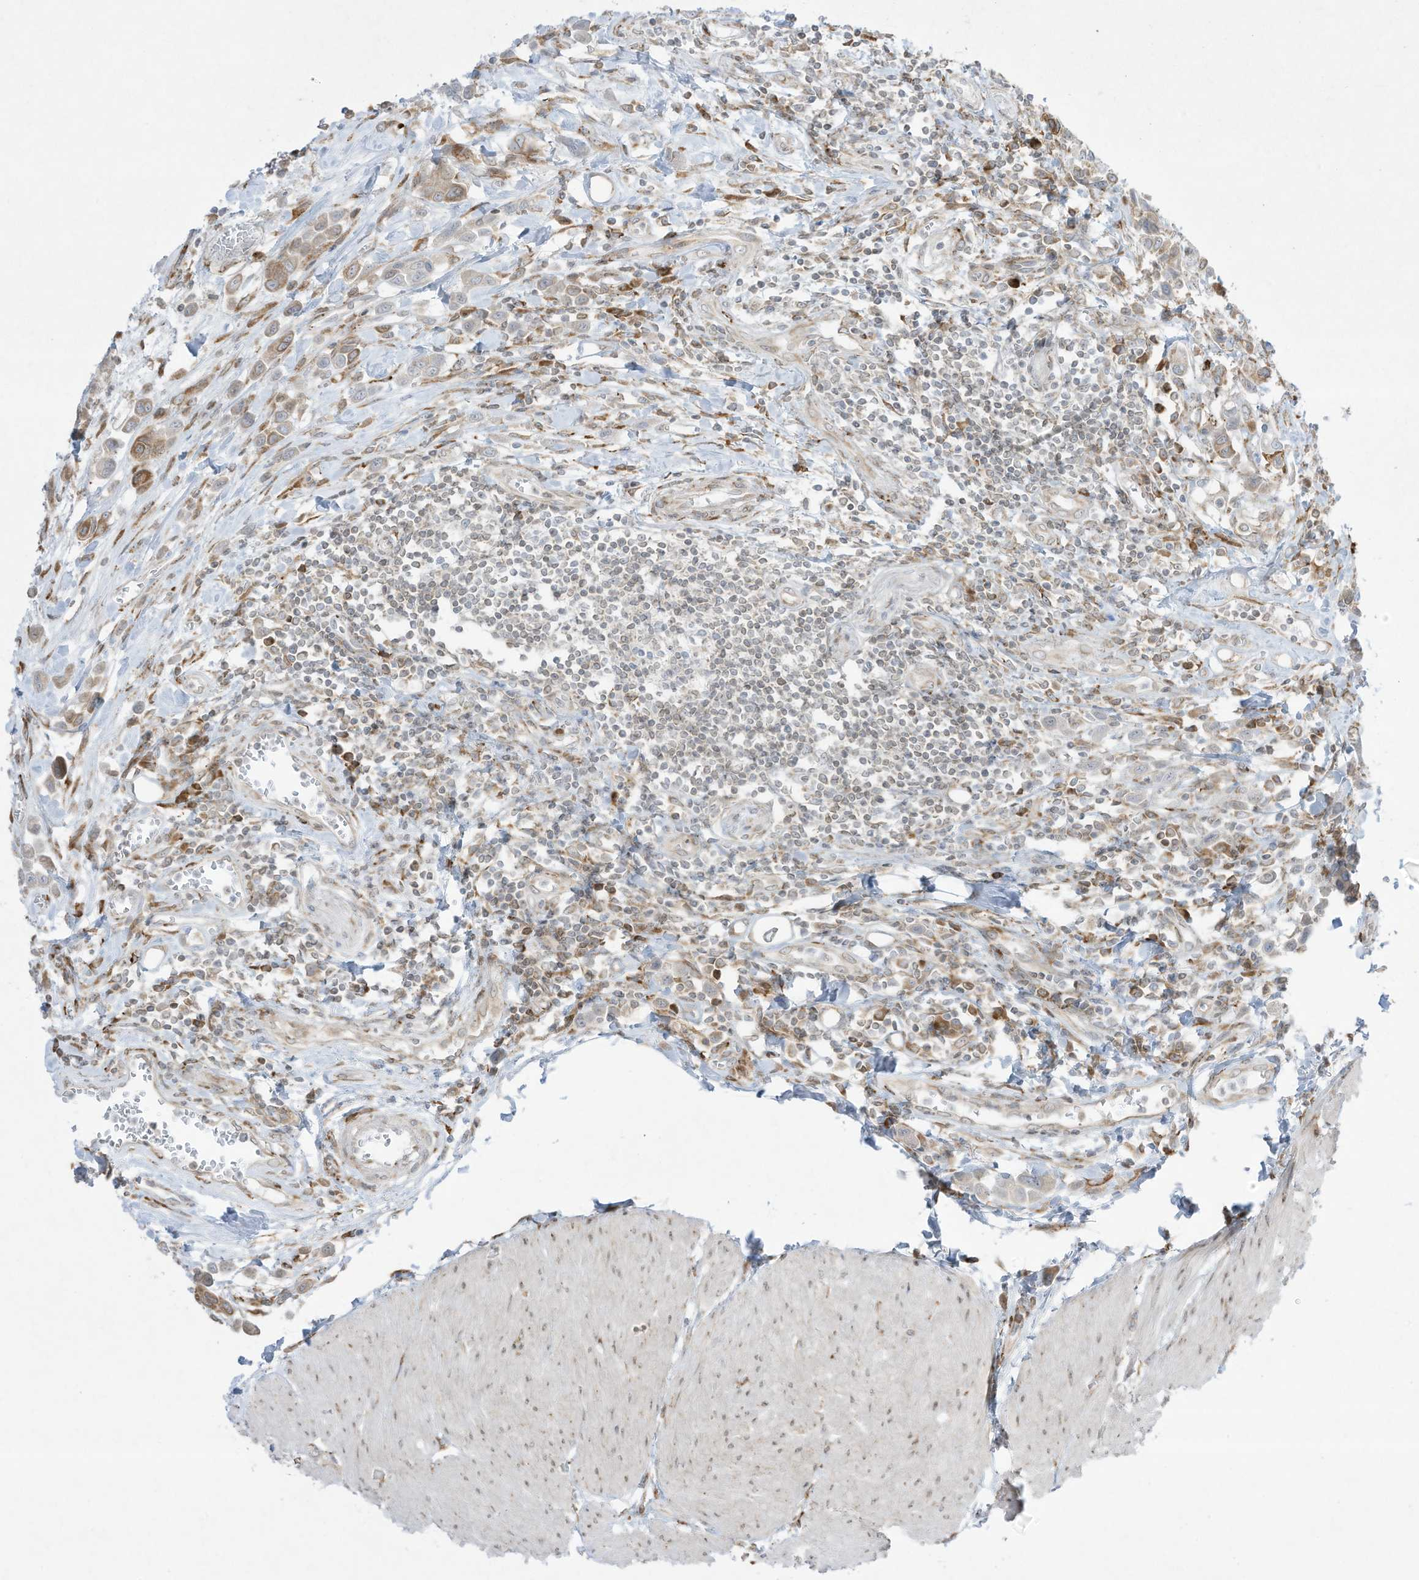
{"staining": {"intensity": "moderate", "quantity": ">75%", "location": "cytoplasmic/membranous"}, "tissue": "urothelial cancer", "cell_type": "Tumor cells", "image_type": "cancer", "snomed": [{"axis": "morphology", "description": "Urothelial carcinoma, High grade"}, {"axis": "topography", "description": "Urinary bladder"}], "caption": "About >75% of tumor cells in urothelial cancer demonstrate moderate cytoplasmic/membranous protein staining as visualized by brown immunohistochemical staining.", "gene": "PTK6", "patient": {"sex": "male", "age": 50}}